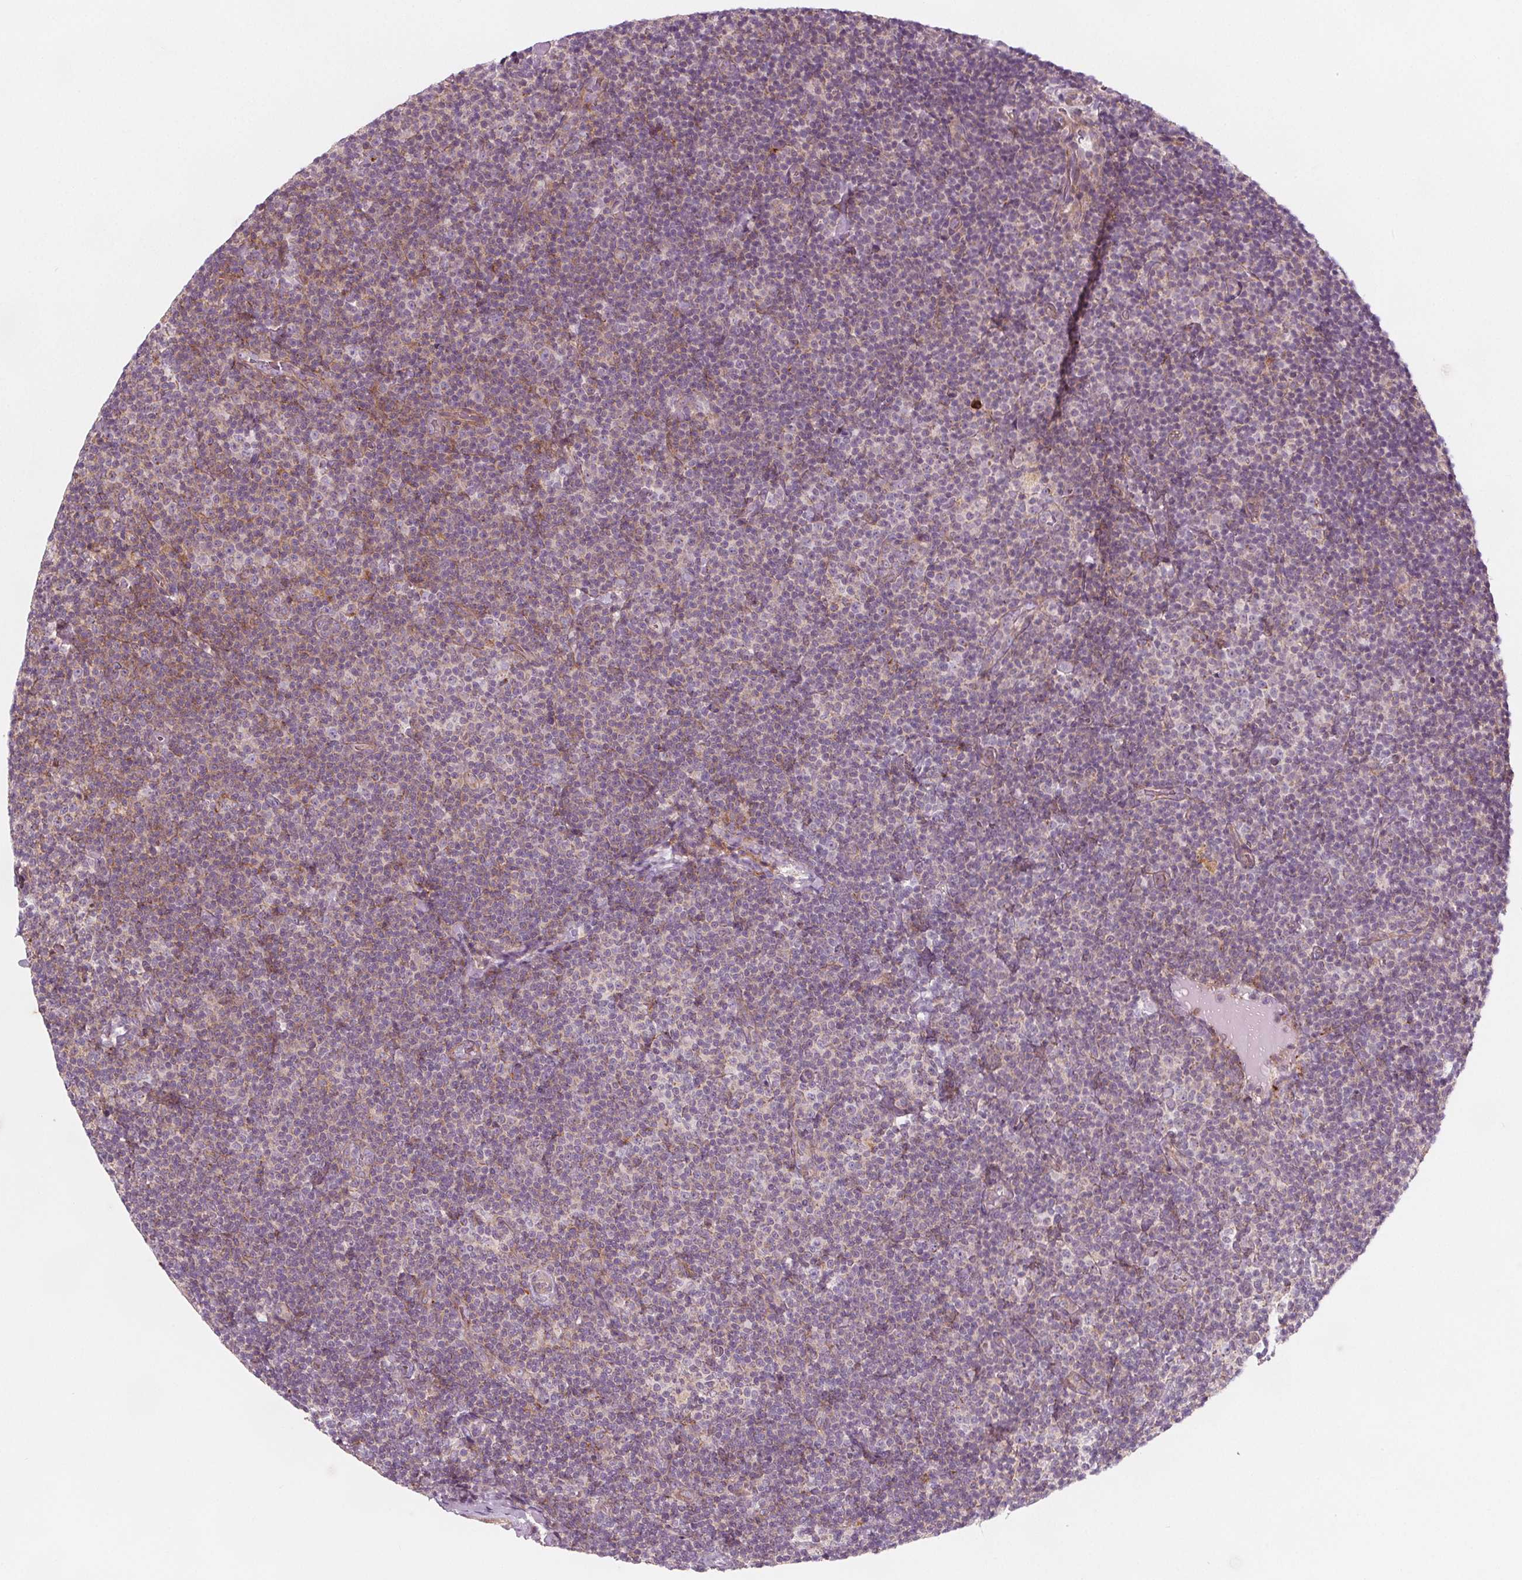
{"staining": {"intensity": "weak", "quantity": "25%-75%", "location": "cytoplasmic/membranous"}, "tissue": "lymphoma", "cell_type": "Tumor cells", "image_type": "cancer", "snomed": [{"axis": "morphology", "description": "Malignant lymphoma, non-Hodgkin's type, Low grade"}, {"axis": "topography", "description": "Lymph node"}], "caption": "Immunohistochemistry (DAB (3,3'-diaminobenzidine)) staining of human lymphoma exhibits weak cytoplasmic/membranous protein expression in about 25%-75% of tumor cells. The protein is stained brown, and the nuclei are stained in blue (DAB IHC with brightfield microscopy, high magnification).", "gene": "ADAM33", "patient": {"sex": "male", "age": 81}}